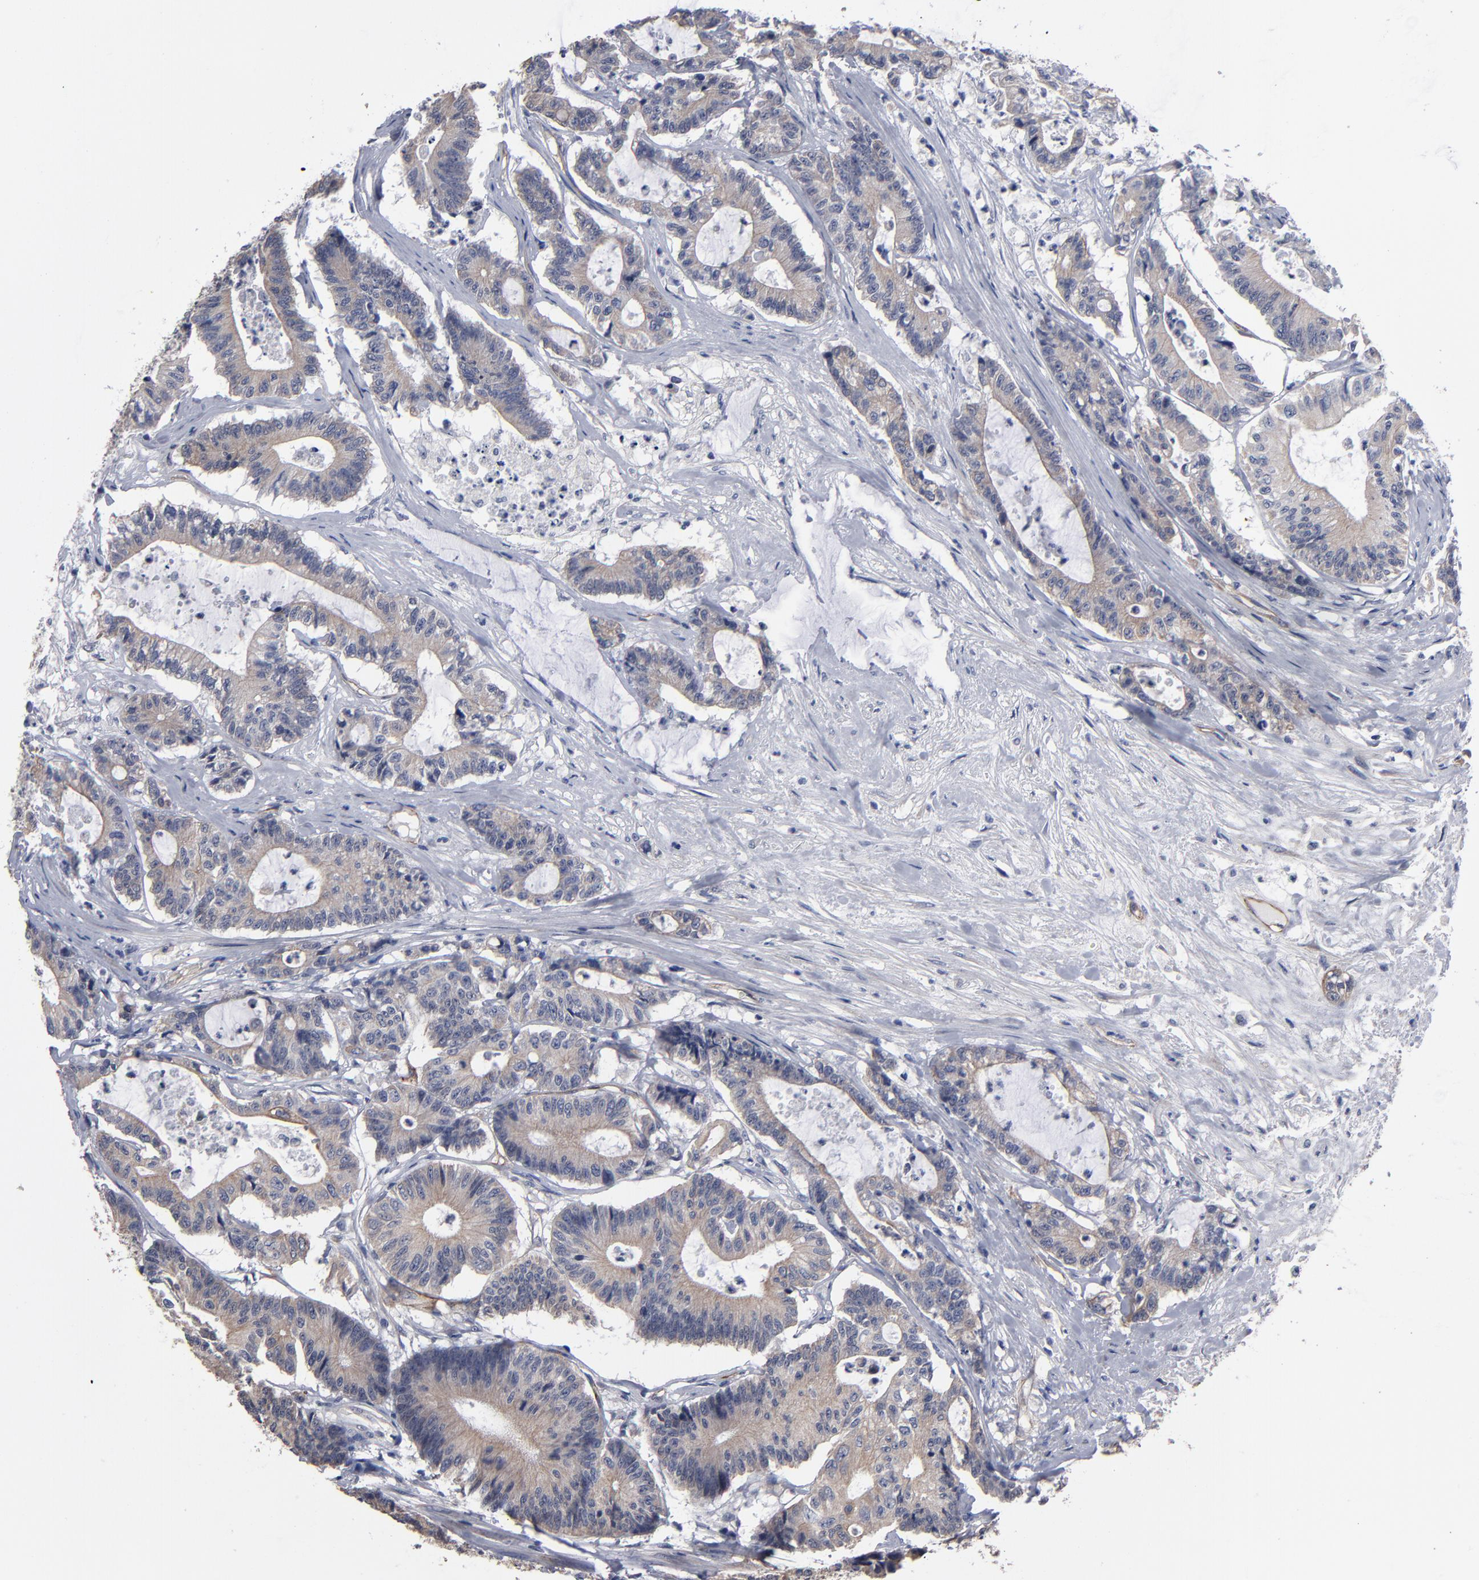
{"staining": {"intensity": "weak", "quantity": ">75%", "location": "cytoplasmic/membranous"}, "tissue": "colorectal cancer", "cell_type": "Tumor cells", "image_type": "cancer", "snomed": [{"axis": "morphology", "description": "Adenocarcinoma, NOS"}, {"axis": "topography", "description": "Colon"}], "caption": "Immunohistochemical staining of human colorectal cancer (adenocarcinoma) shows low levels of weak cytoplasmic/membranous expression in approximately >75% of tumor cells.", "gene": "ZNF175", "patient": {"sex": "female", "age": 84}}